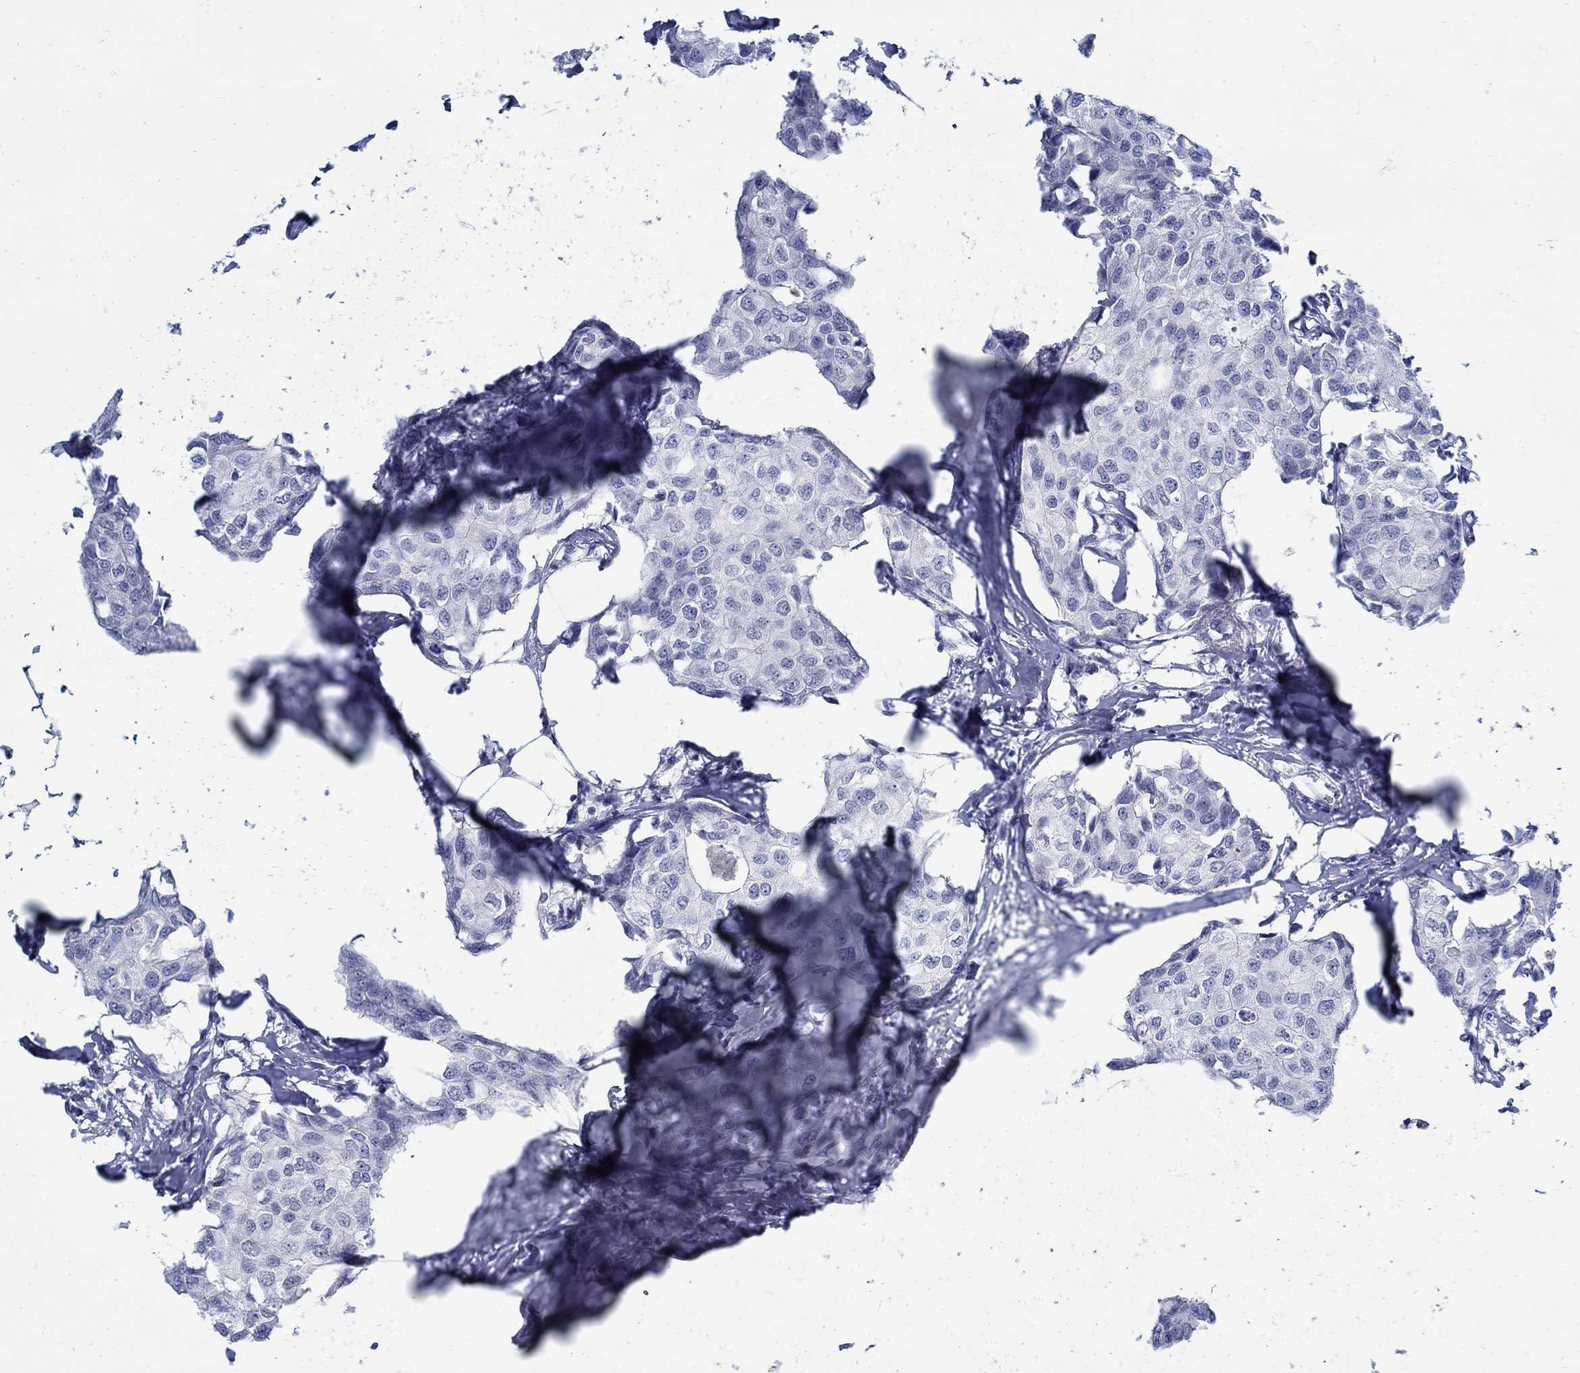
{"staining": {"intensity": "negative", "quantity": "none", "location": "none"}, "tissue": "breast cancer", "cell_type": "Tumor cells", "image_type": "cancer", "snomed": [{"axis": "morphology", "description": "Duct carcinoma"}, {"axis": "topography", "description": "Breast"}], "caption": "DAB immunohistochemical staining of breast cancer shows no significant staining in tumor cells. (DAB immunohistochemistry (IHC) with hematoxylin counter stain).", "gene": "PAX9", "patient": {"sex": "female", "age": 80}}